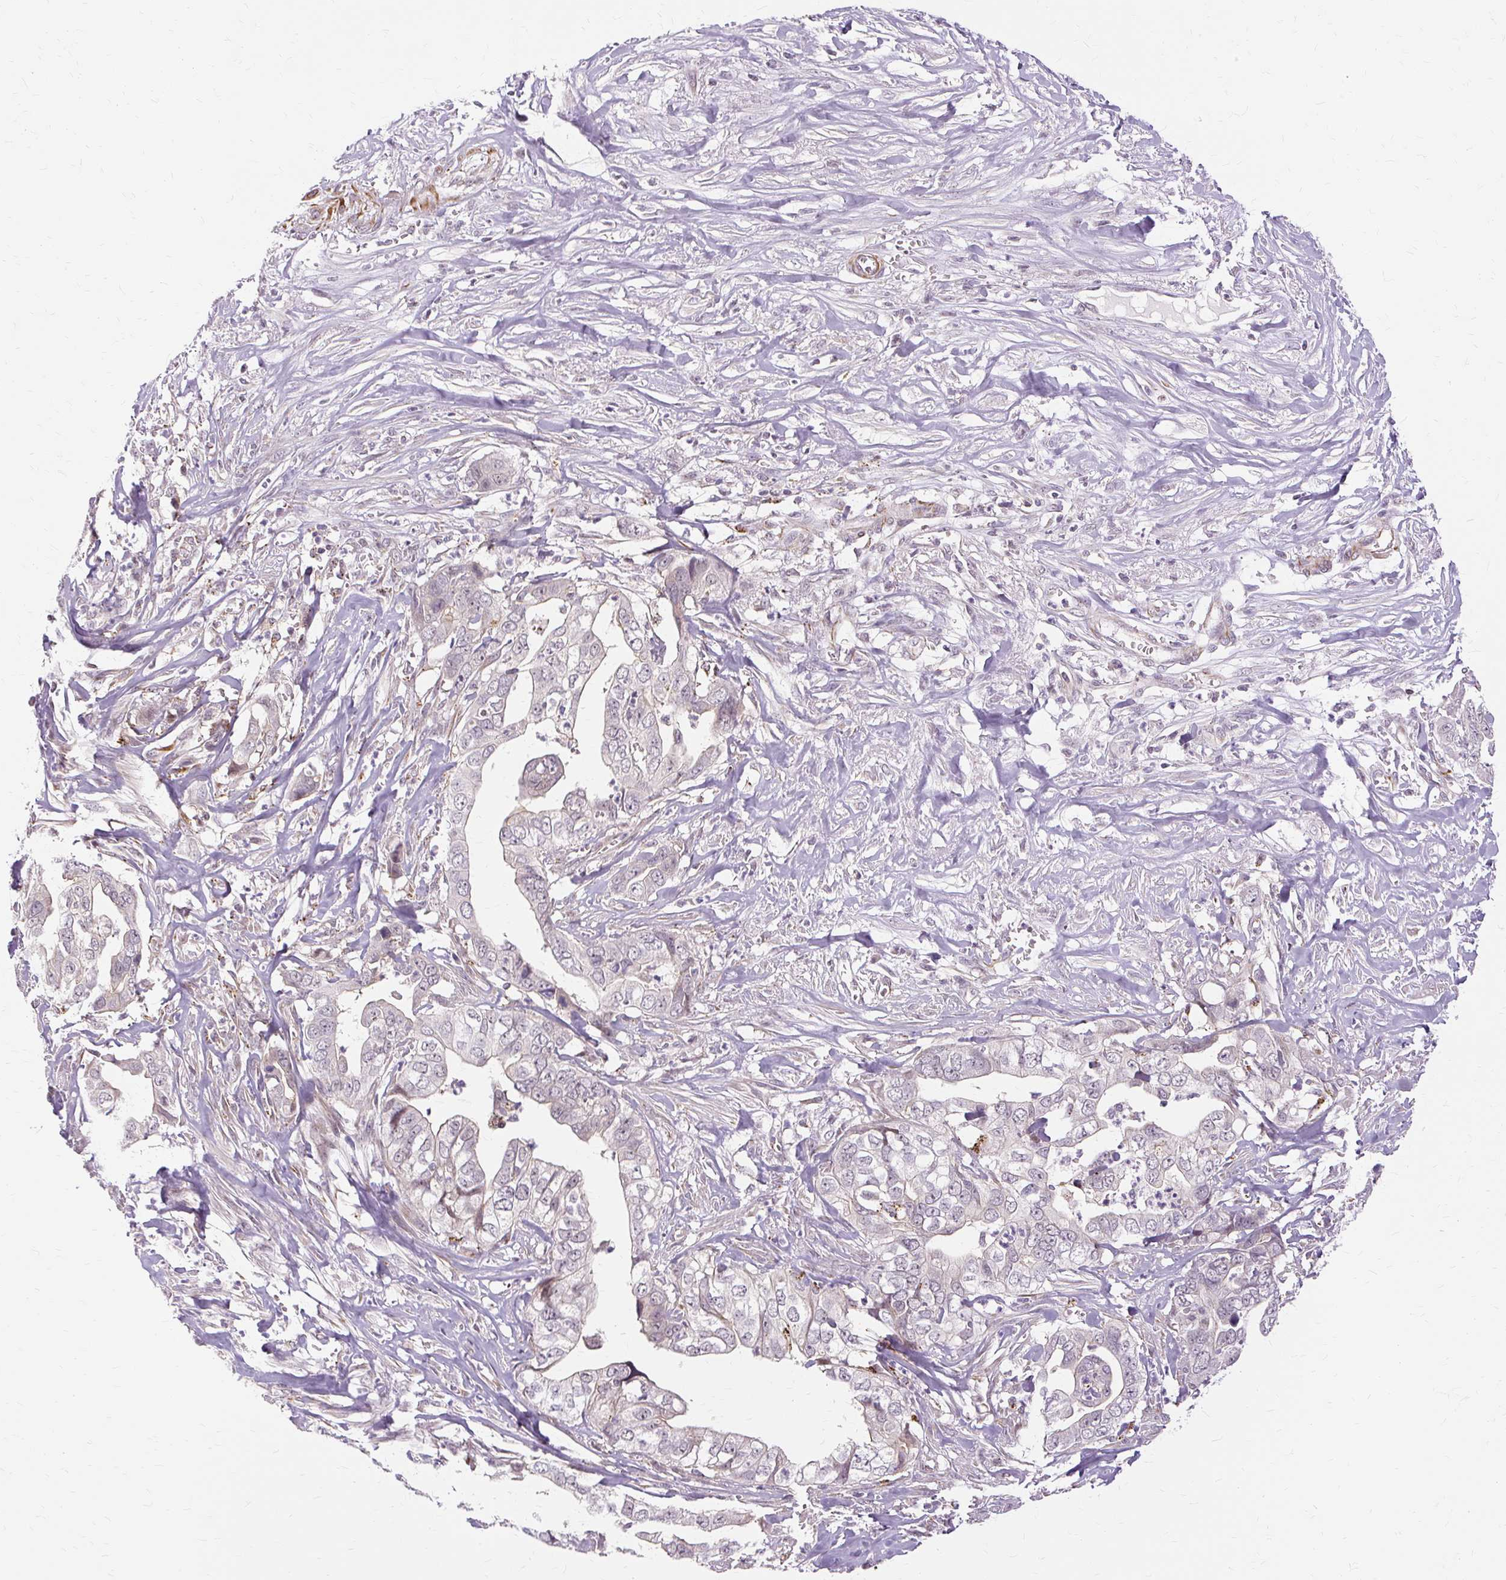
{"staining": {"intensity": "negative", "quantity": "none", "location": "none"}, "tissue": "liver cancer", "cell_type": "Tumor cells", "image_type": "cancer", "snomed": [{"axis": "morphology", "description": "Cholangiocarcinoma"}, {"axis": "topography", "description": "Liver"}], "caption": "IHC image of neoplastic tissue: human liver cholangiocarcinoma stained with DAB (3,3'-diaminobenzidine) shows no significant protein staining in tumor cells.", "gene": "MMACHC", "patient": {"sex": "female", "age": 79}}